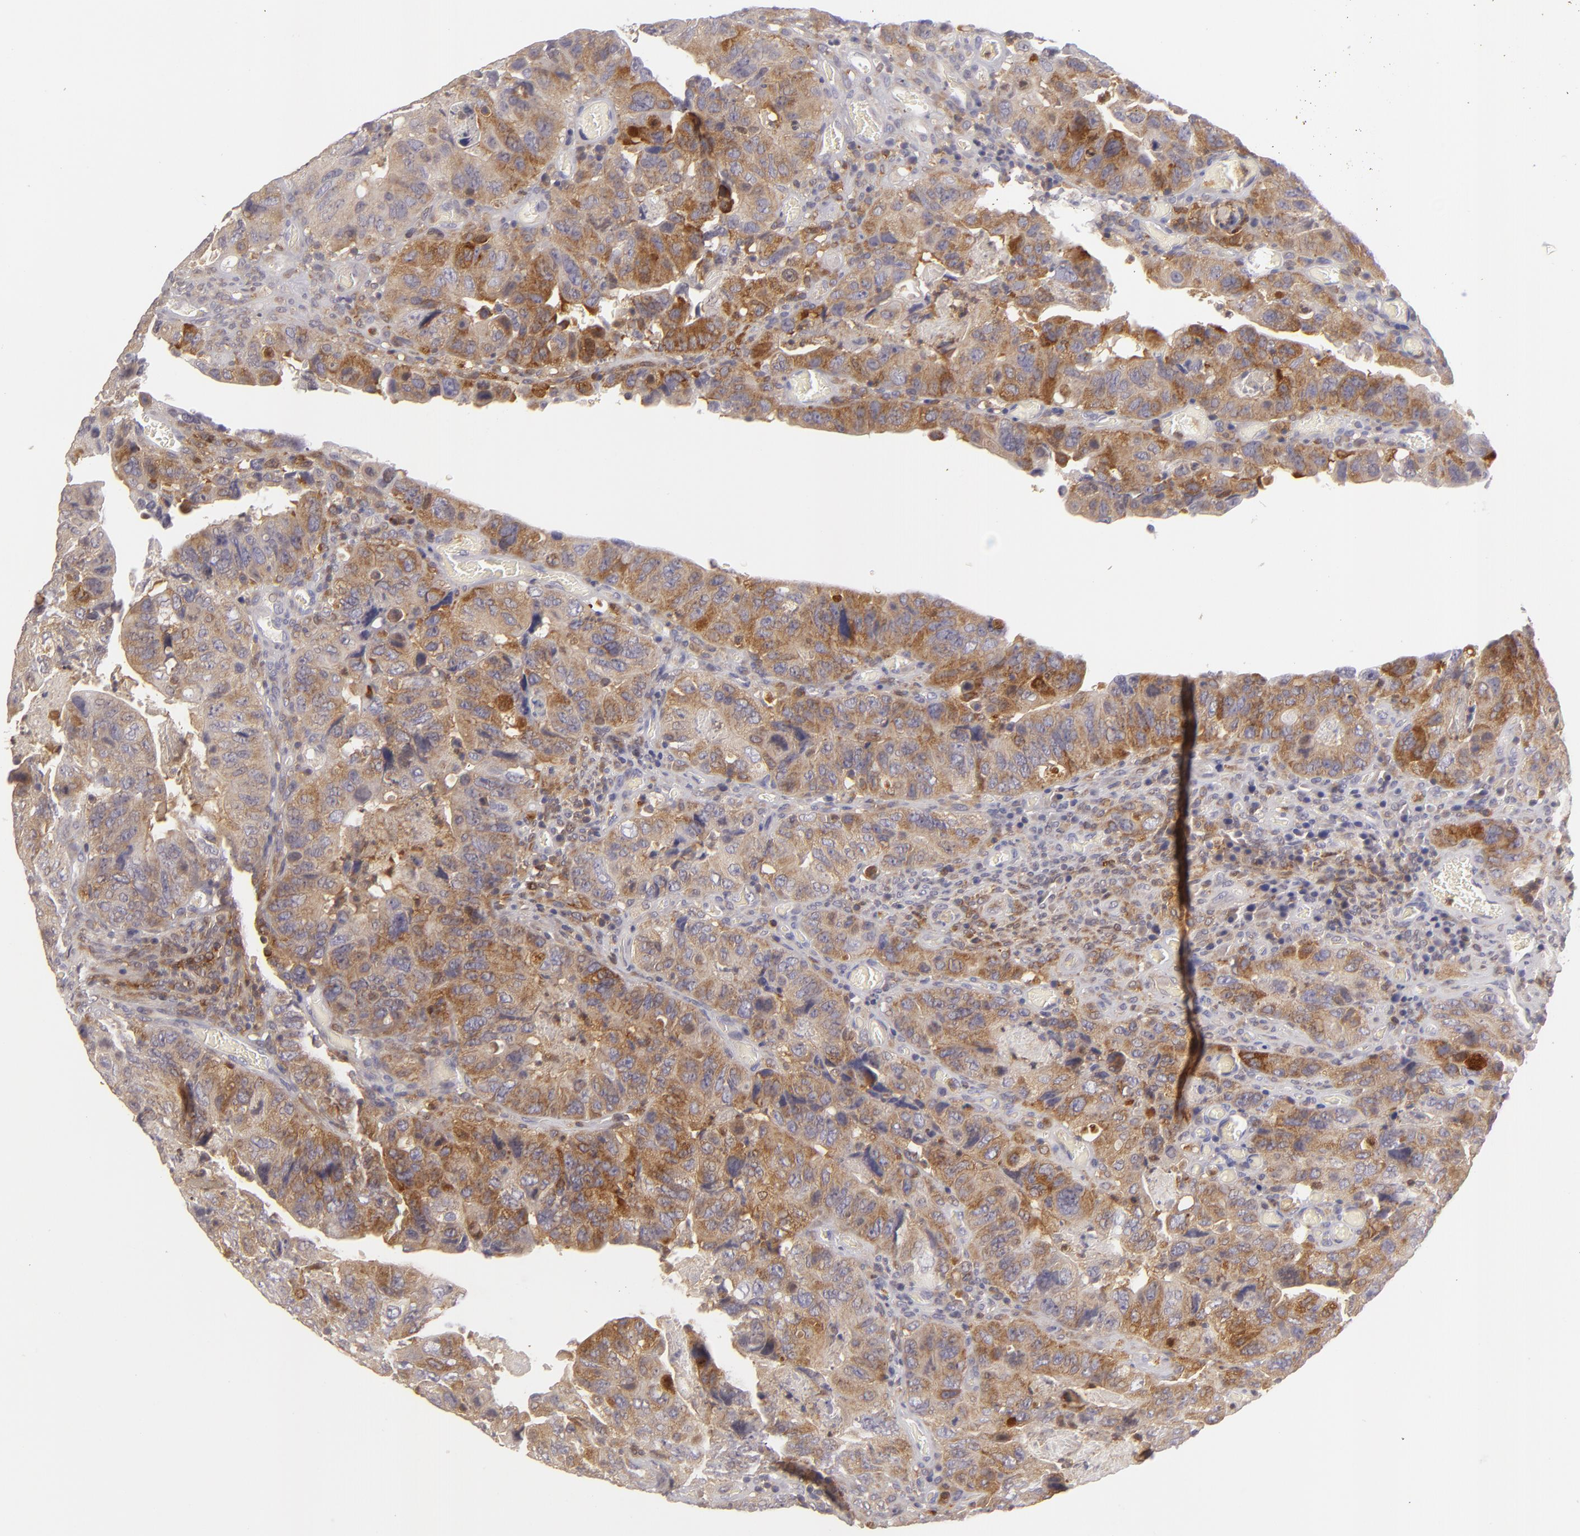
{"staining": {"intensity": "moderate", "quantity": ">75%", "location": "none"}, "tissue": "colorectal cancer", "cell_type": "Tumor cells", "image_type": "cancer", "snomed": [{"axis": "morphology", "description": "Adenocarcinoma, NOS"}, {"axis": "topography", "description": "Rectum"}], "caption": "Human adenocarcinoma (colorectal) stained with a brown dye reveals moderate None positive positivity in approximately >75% of tumor cells.", "gene": "MMP10", "patient": {"sex": "female", "age": 82}}